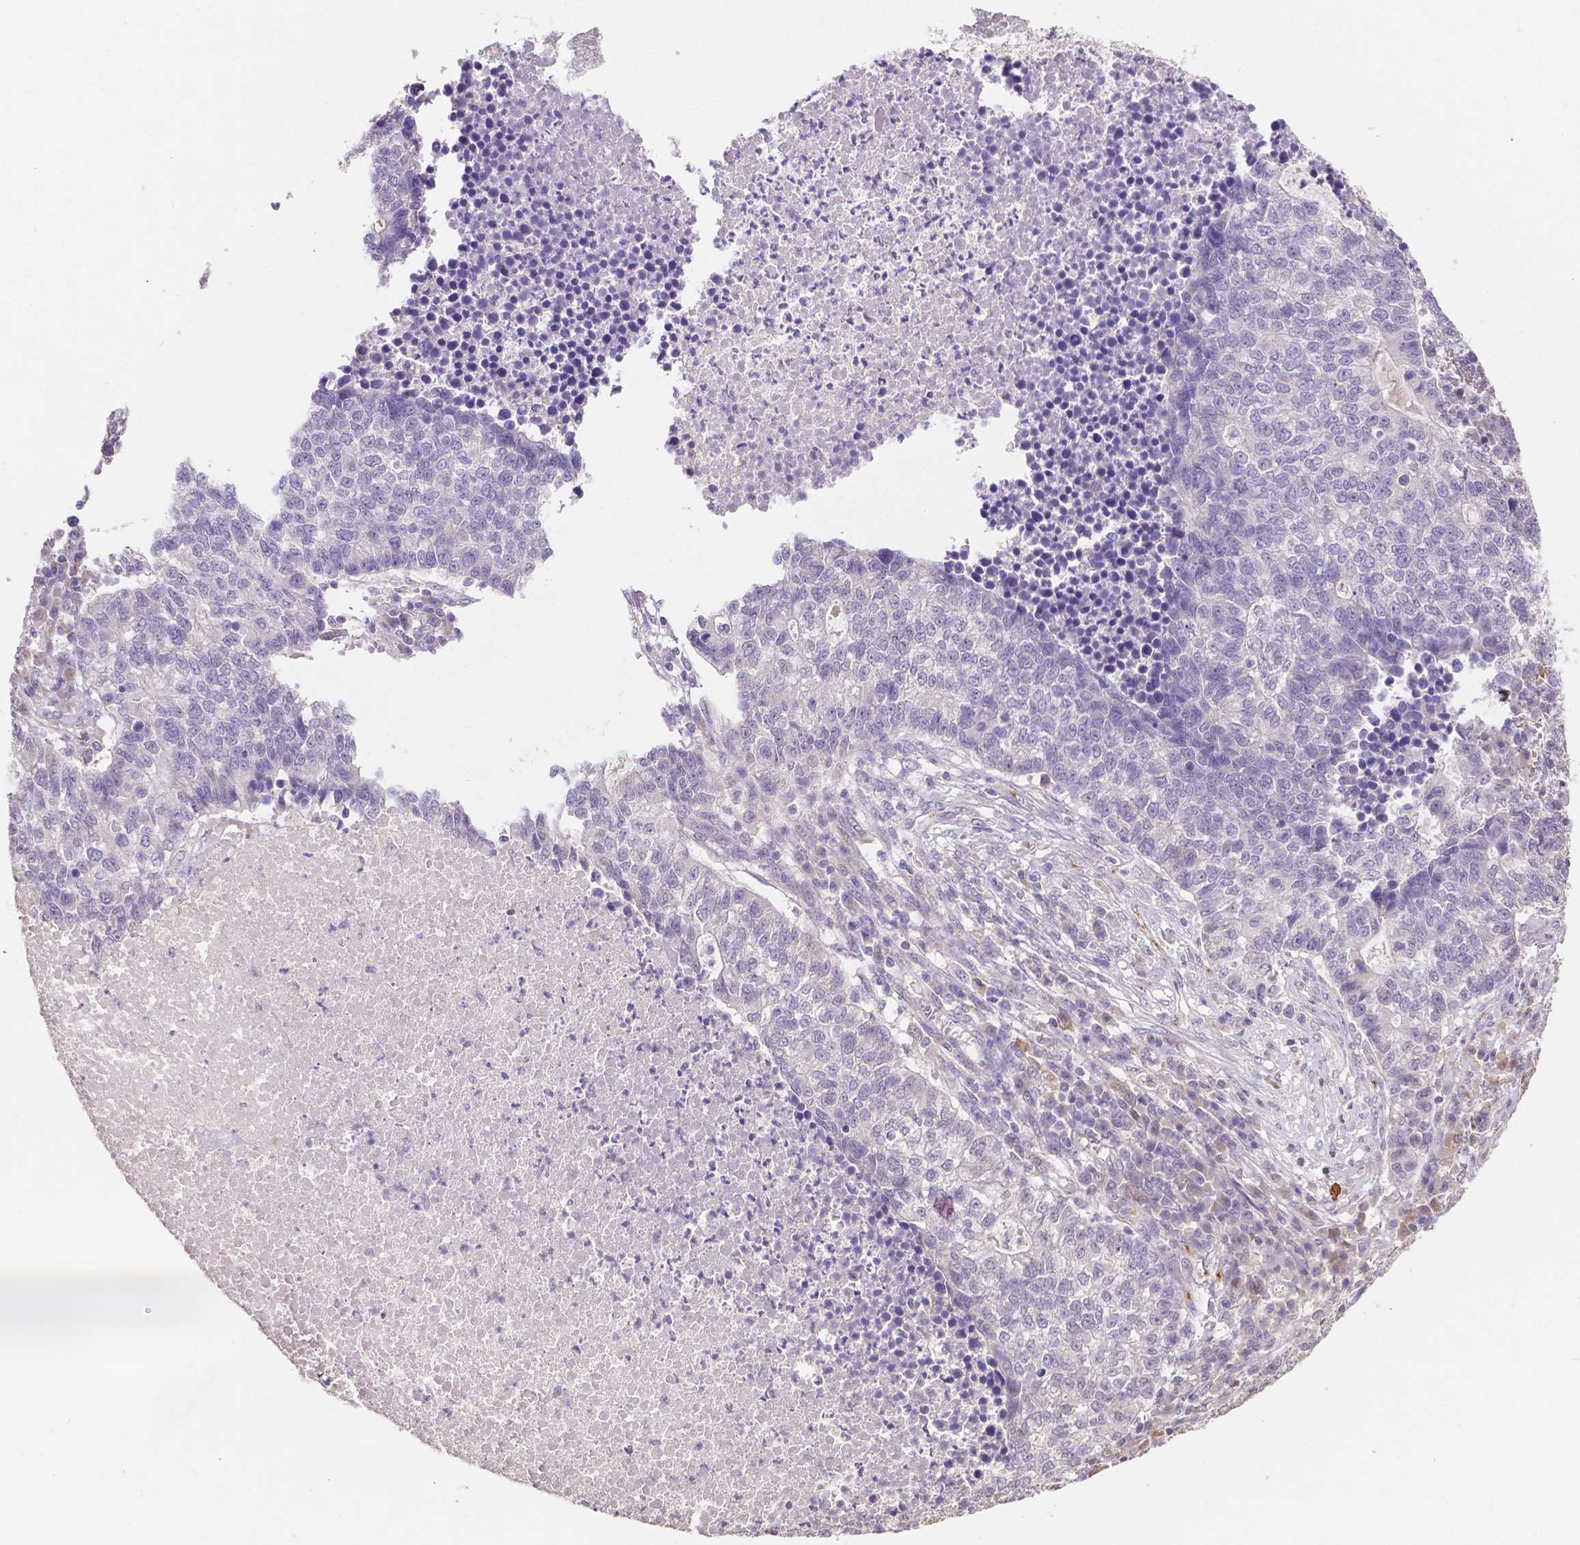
{"staining": {"intensity": "negative", "quantity": "none", "location": "none"}, "tissue": "lung cancer", "cell_type": "Tumor cells", "image_type": "cancer", "snomed": [{"axis": "morphology", "description": "Adenocarcinoma, NOS"}, {"axis": "topography", "description": "Lung"}], "caption": "A high-resolution image shows immunohistochemistry staining of lung adenocarcinoma, which shows no significant staining in tumor cells.", "gene": "ELAVL2", "patient": {"sex": "male", "age": 57}}